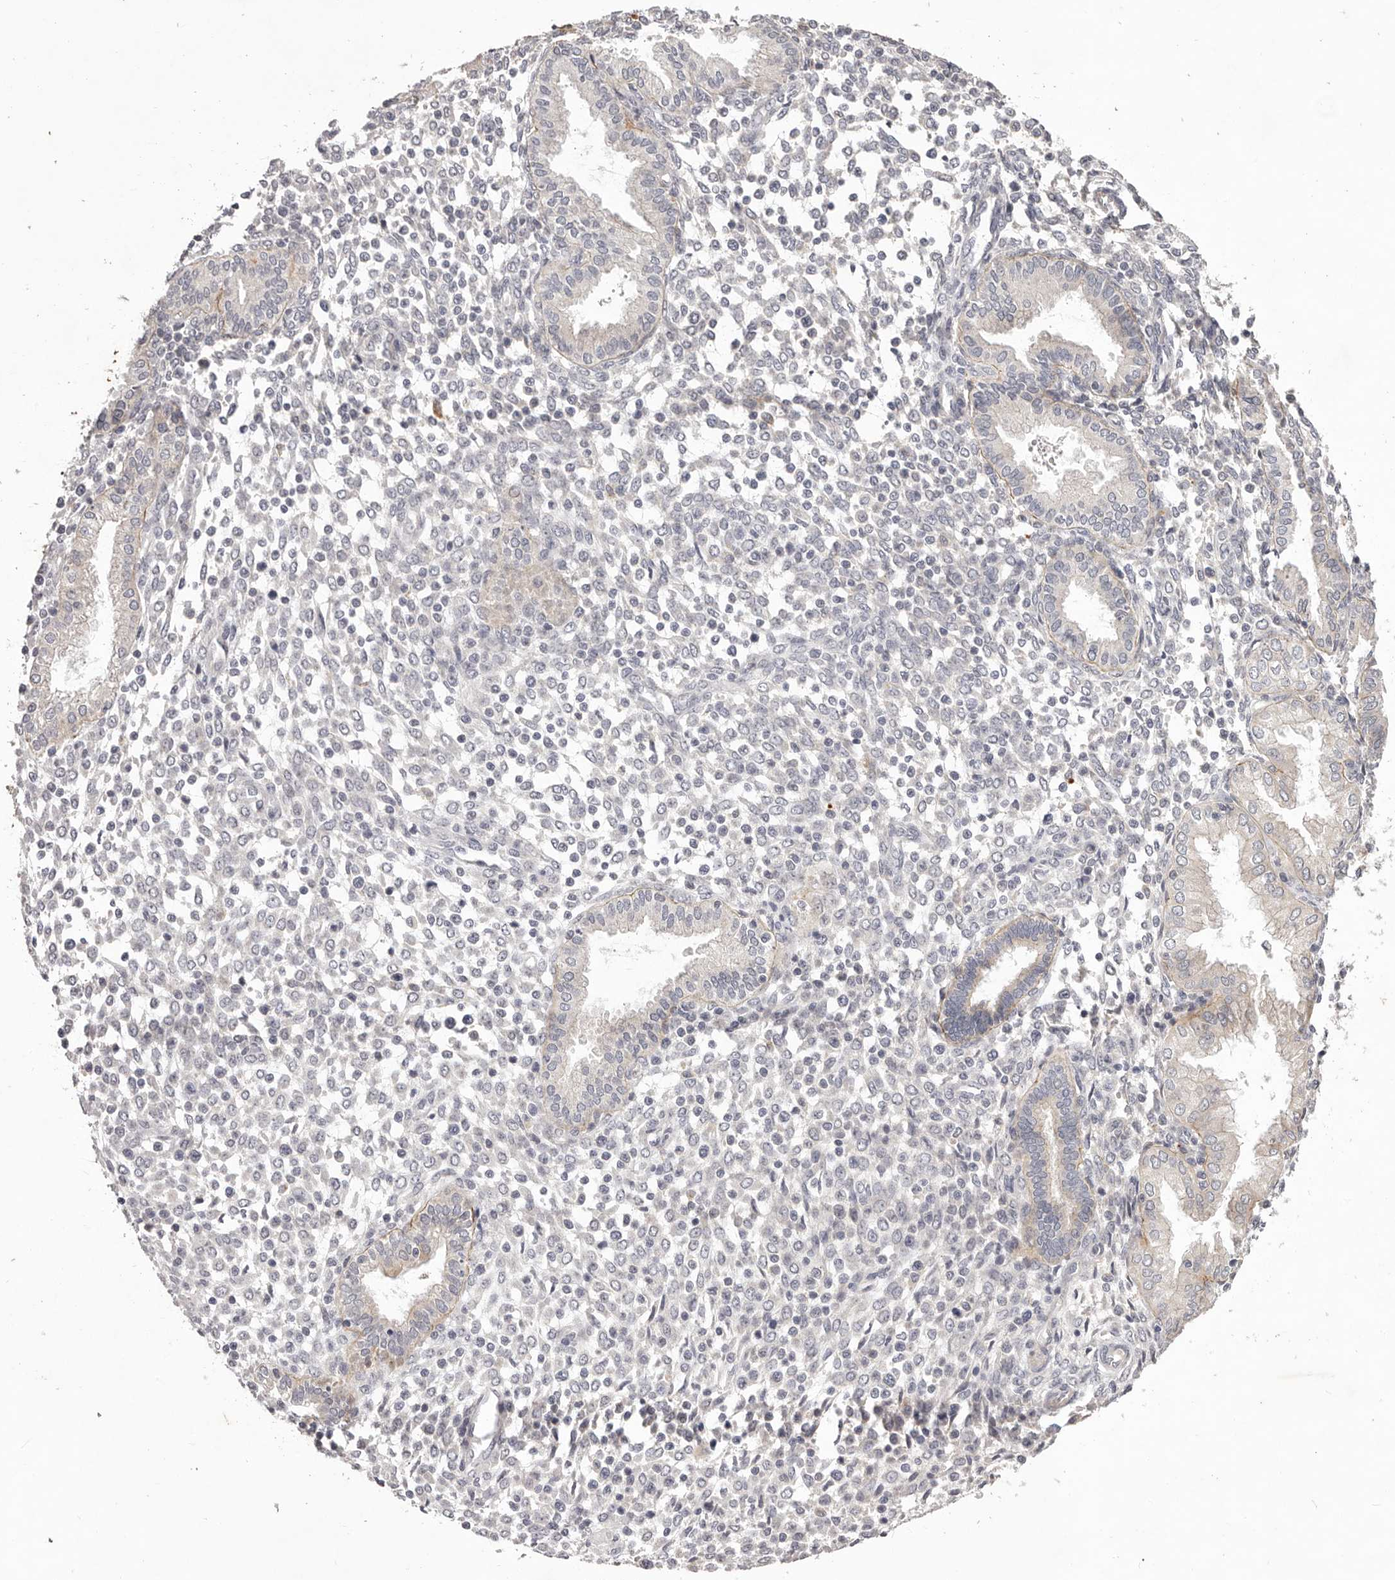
{"staining": {"intensity": "negative", "quantity": "none", "location": "none"}, "tissue": "endometrium", "cell_type": "Cells in endometrial stroma", "image_type": "normal", "snomed": [{"axis": "morphology", "description": "Normal tissue, NOS"}, {"axis": "topography", "description": "Endometrium"}], "caption": "DAB (3,3'-diaminobenzidine) immunohistochemical staining of unremarkable human endometrium shows no significant expression in cells in endometrial stroma.", "gene": "GARNL3", "patient": {"sex": "female", "age": 53}}